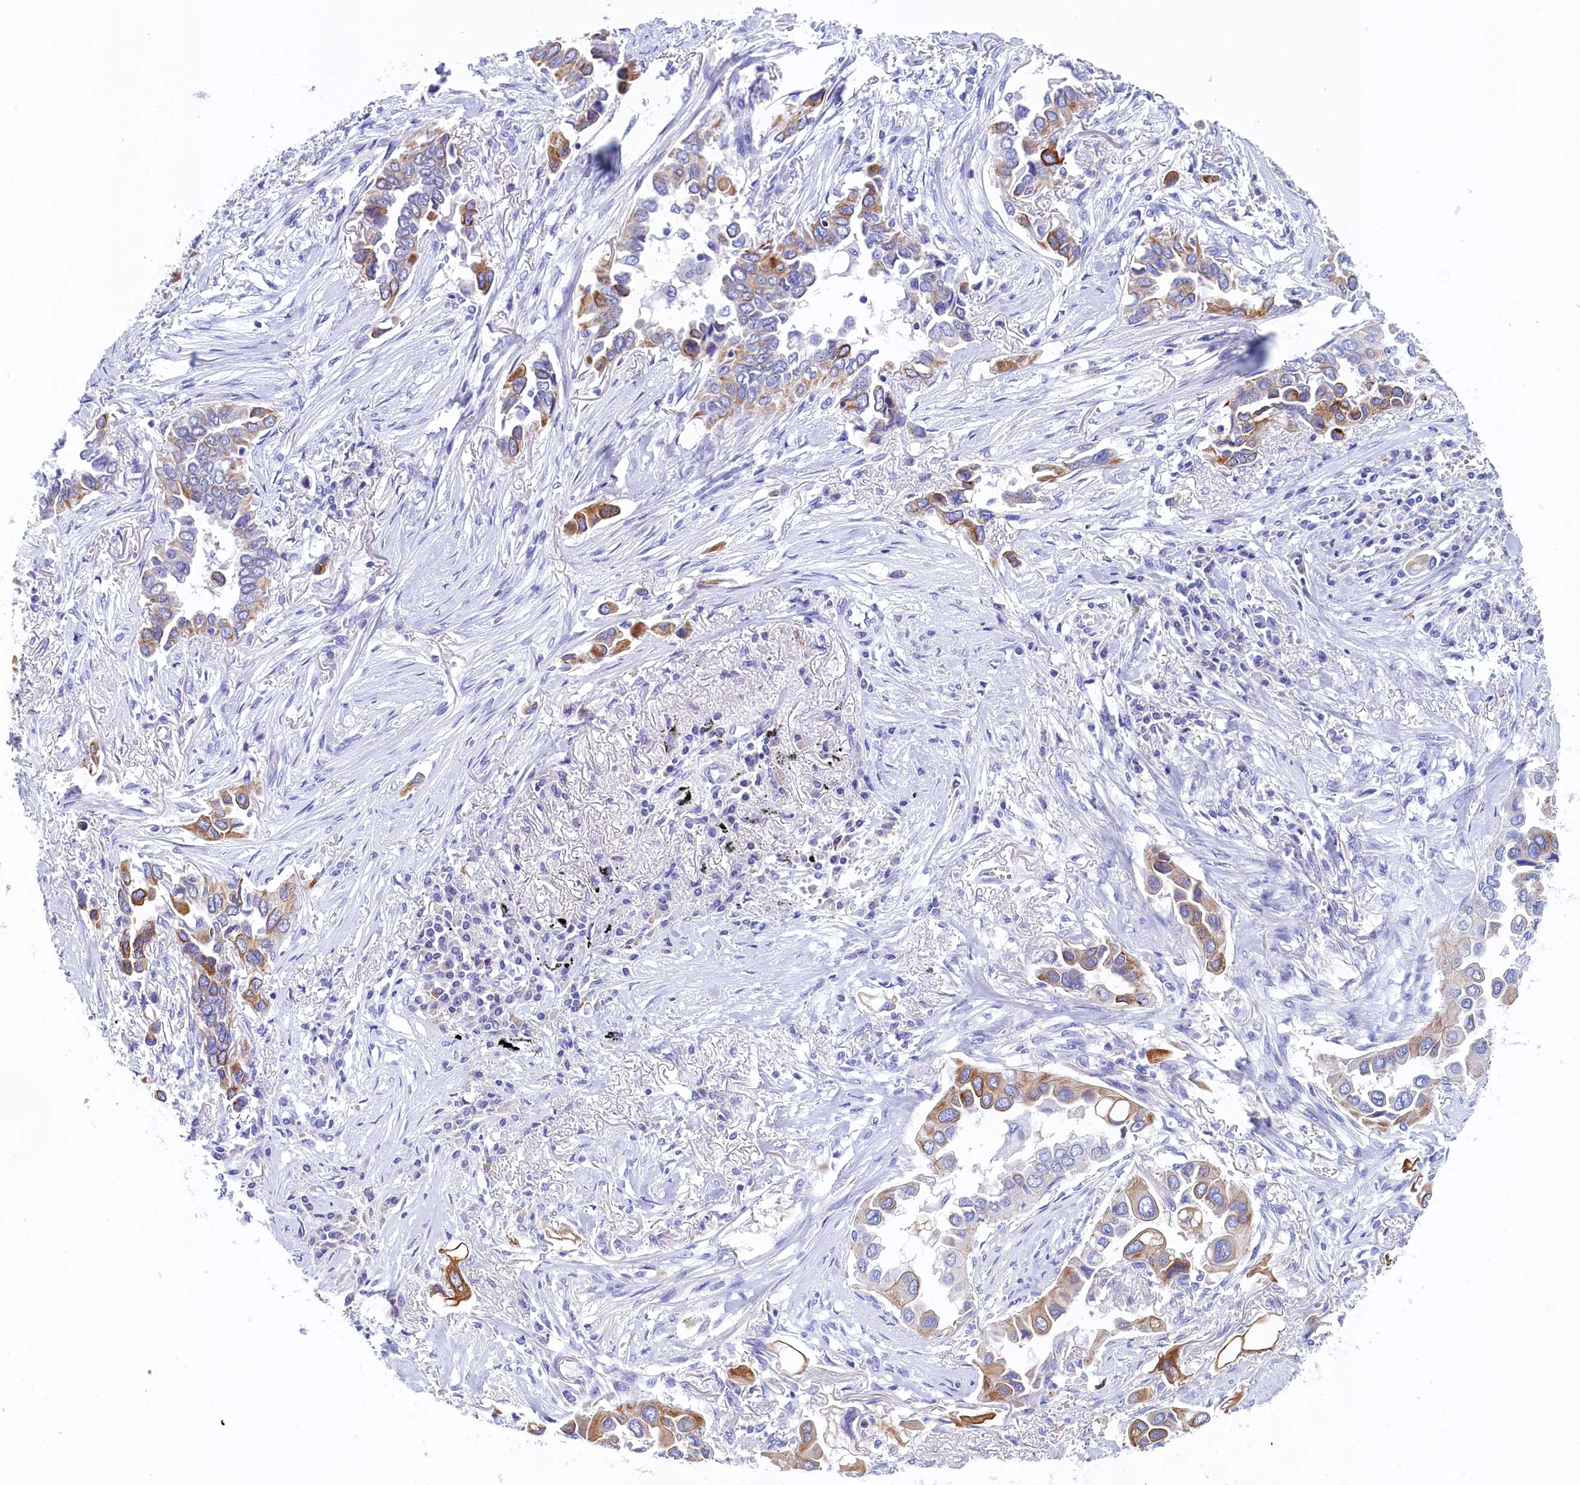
{"staining": {"intensity": "moderate", "quantity": "<25%", "location": "cytoplasmic/membranous"}, "tissue": "lung cancer", "cell_type": "Tumor cells", "image_type": "cancer", "snomed": [{"axis": "morphology", "description": "Adenocarcinoma, NOS"}, {"axis": "topography", "description": "Lung"}], "caption": "Lung cancer stained with a brown dye displays moderate cytoplasmic/membranous positive staining in approximately <25% of tumor cells.", "gene": "GUCA1C", "patient": {"sex": "female", "age": 76}}